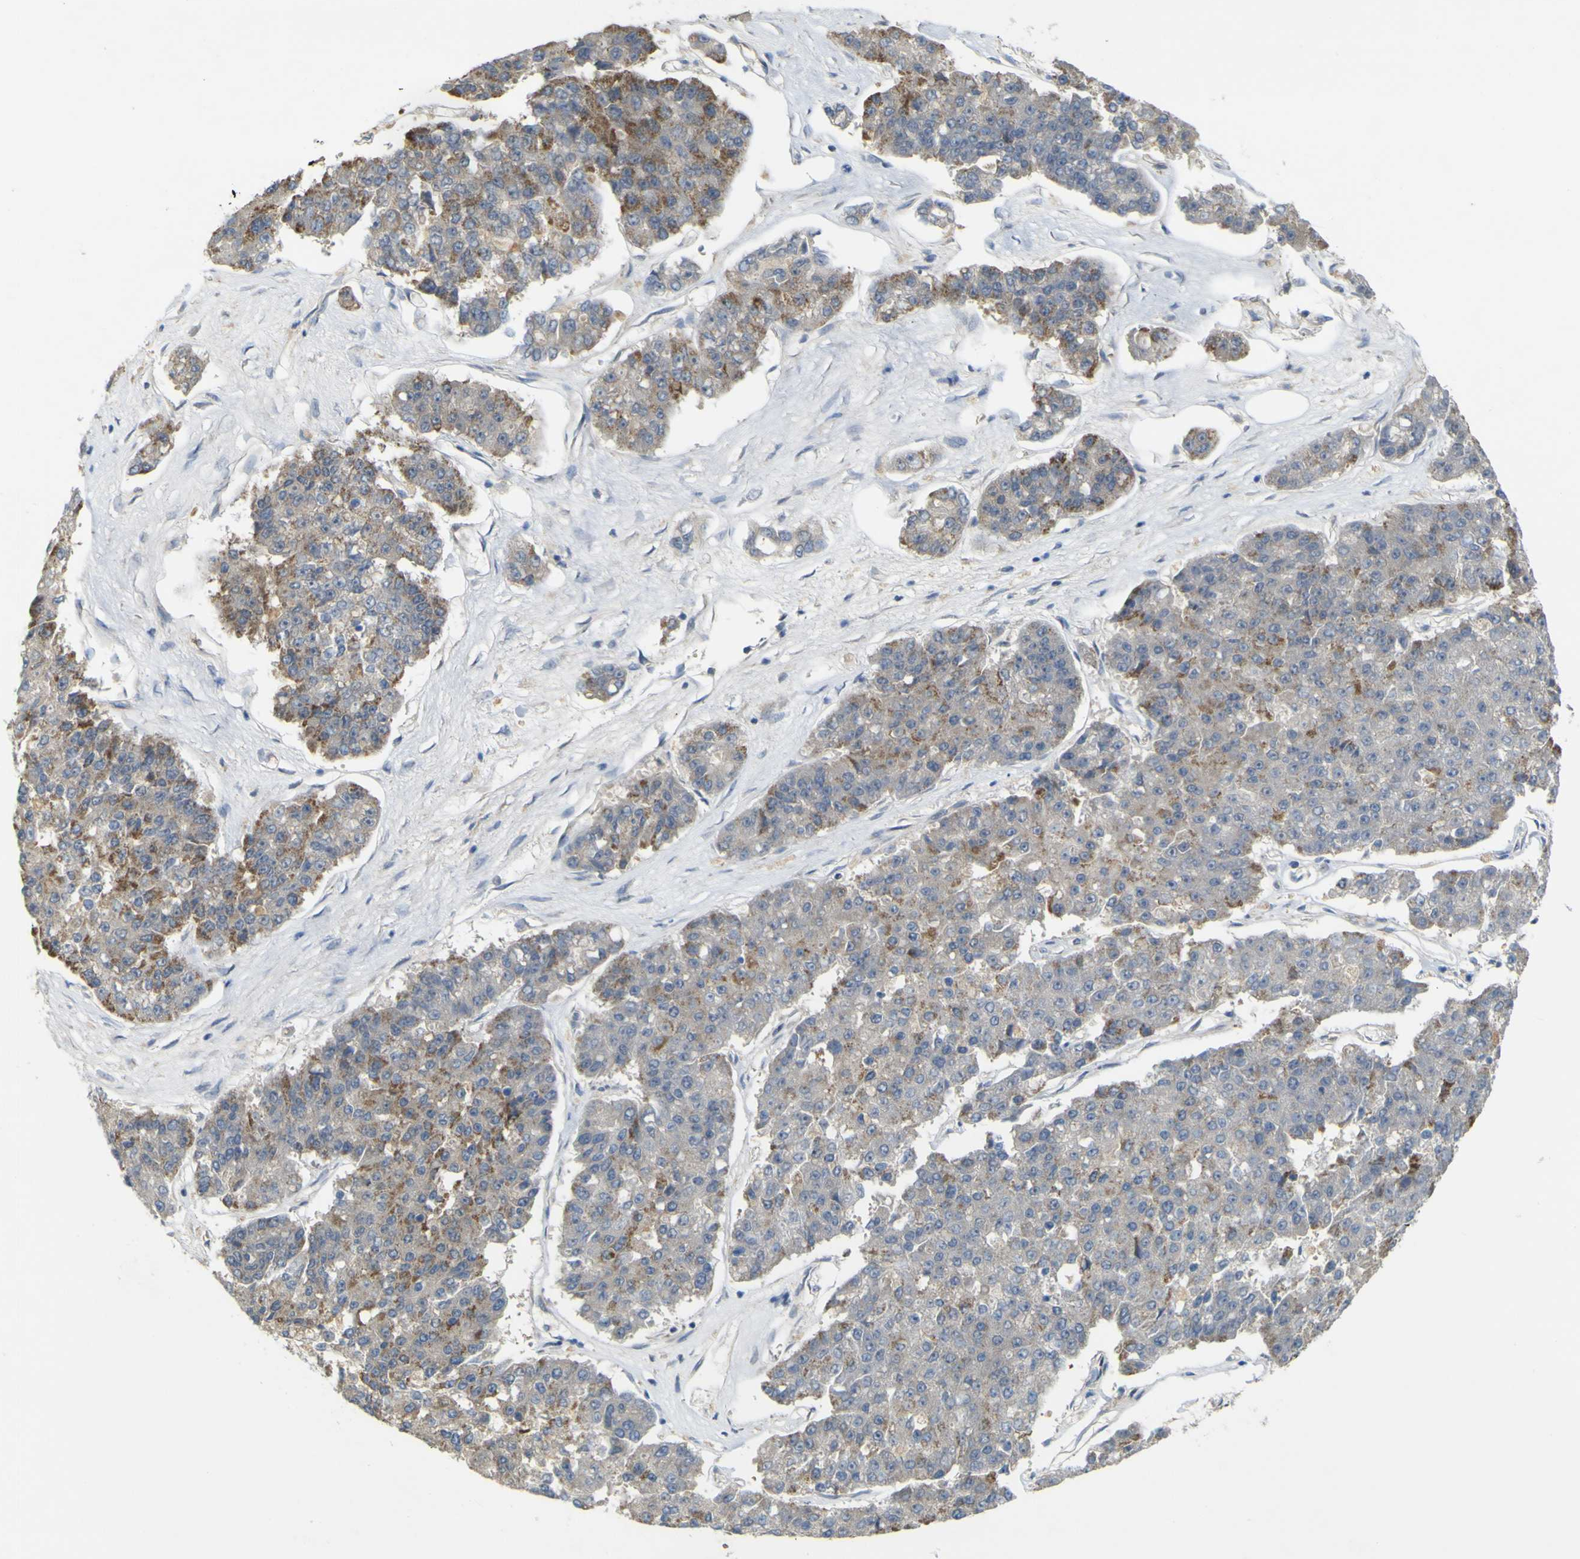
{"staining": {"intensity": "moderate", "quantity": "<25%", "location": "cytoplasmic/membranous"}, "tissue": "pancreatic cancer", "cell_type": "Tumor cells", "image_type": "cancer", "snomed": [{"axis": "morphology", "description": "Adenocarcinoma, NOS"}, {"axis": "topography", "description": "Pancreas"}], "caption": "Moderate cytoplasmic/membranous positivity is identified in approximately <25% of tumor cells in adenocarcinoma (pancreatic). (IHC, brightfield microscopy, high magnification).", "gene": "IGF2R", "patient": {"sex": "male", "age": 50}}